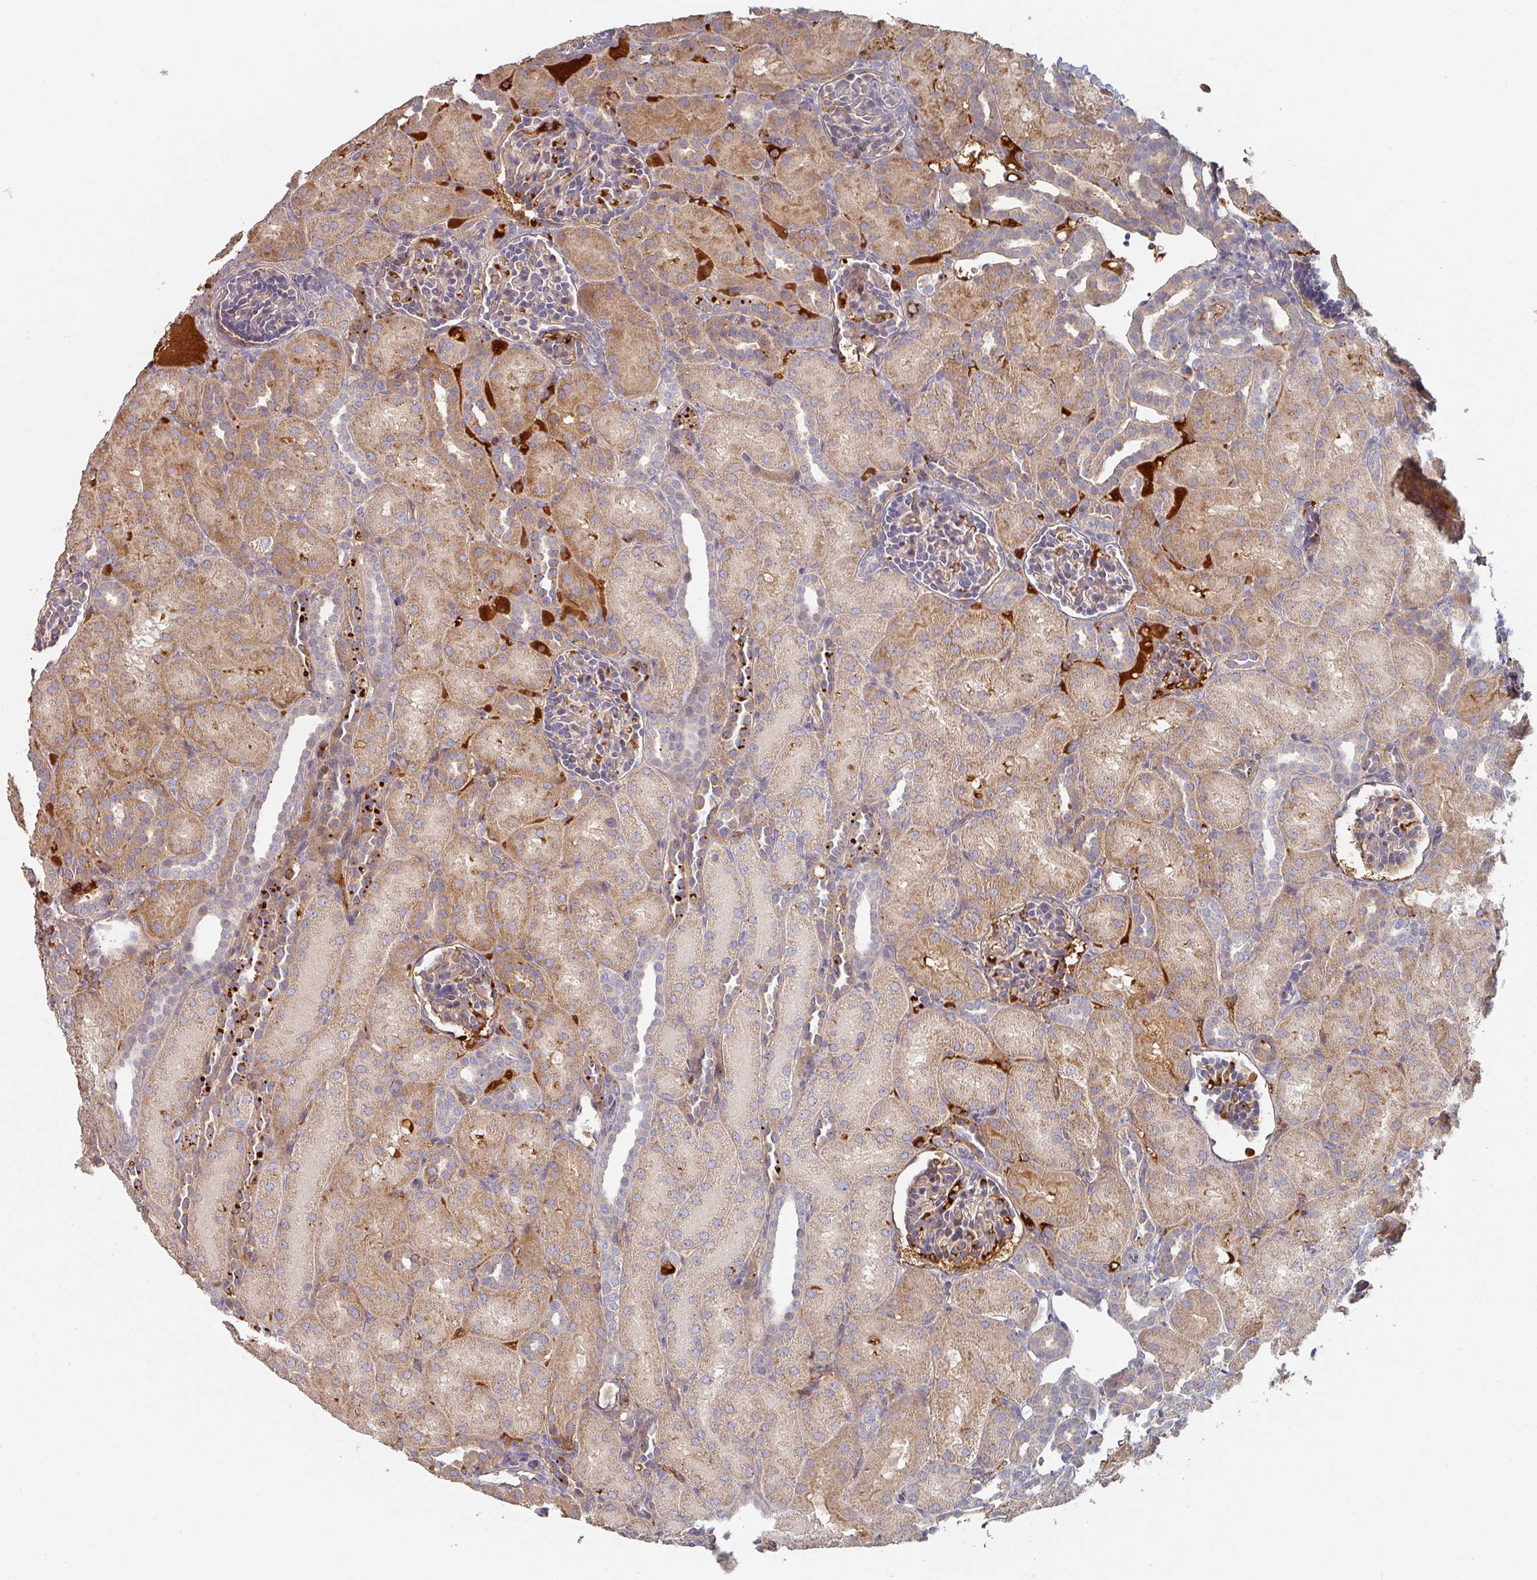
{"staining": {"intensity": "weak", "quantity": "<25%", "location": "cytoplasmic/membranous"}, "tissue": "kidney", "cell_type": "Cells in glomeruli", "image_type": "normal", "snomed": [{"axis": "morphology", "description": "Normal tissue, NOS"}, {"axis": "topography", "description": "Kidney"}], "caption": "Immunohistochemistry (IHC) photomicrograph of unremarkable kidney stained for a protein (brown), which exhibits no staining in cells in glomeruli.", "gene": "ENSG00000249773", "patient": {"sex": "male", "age": 1}}